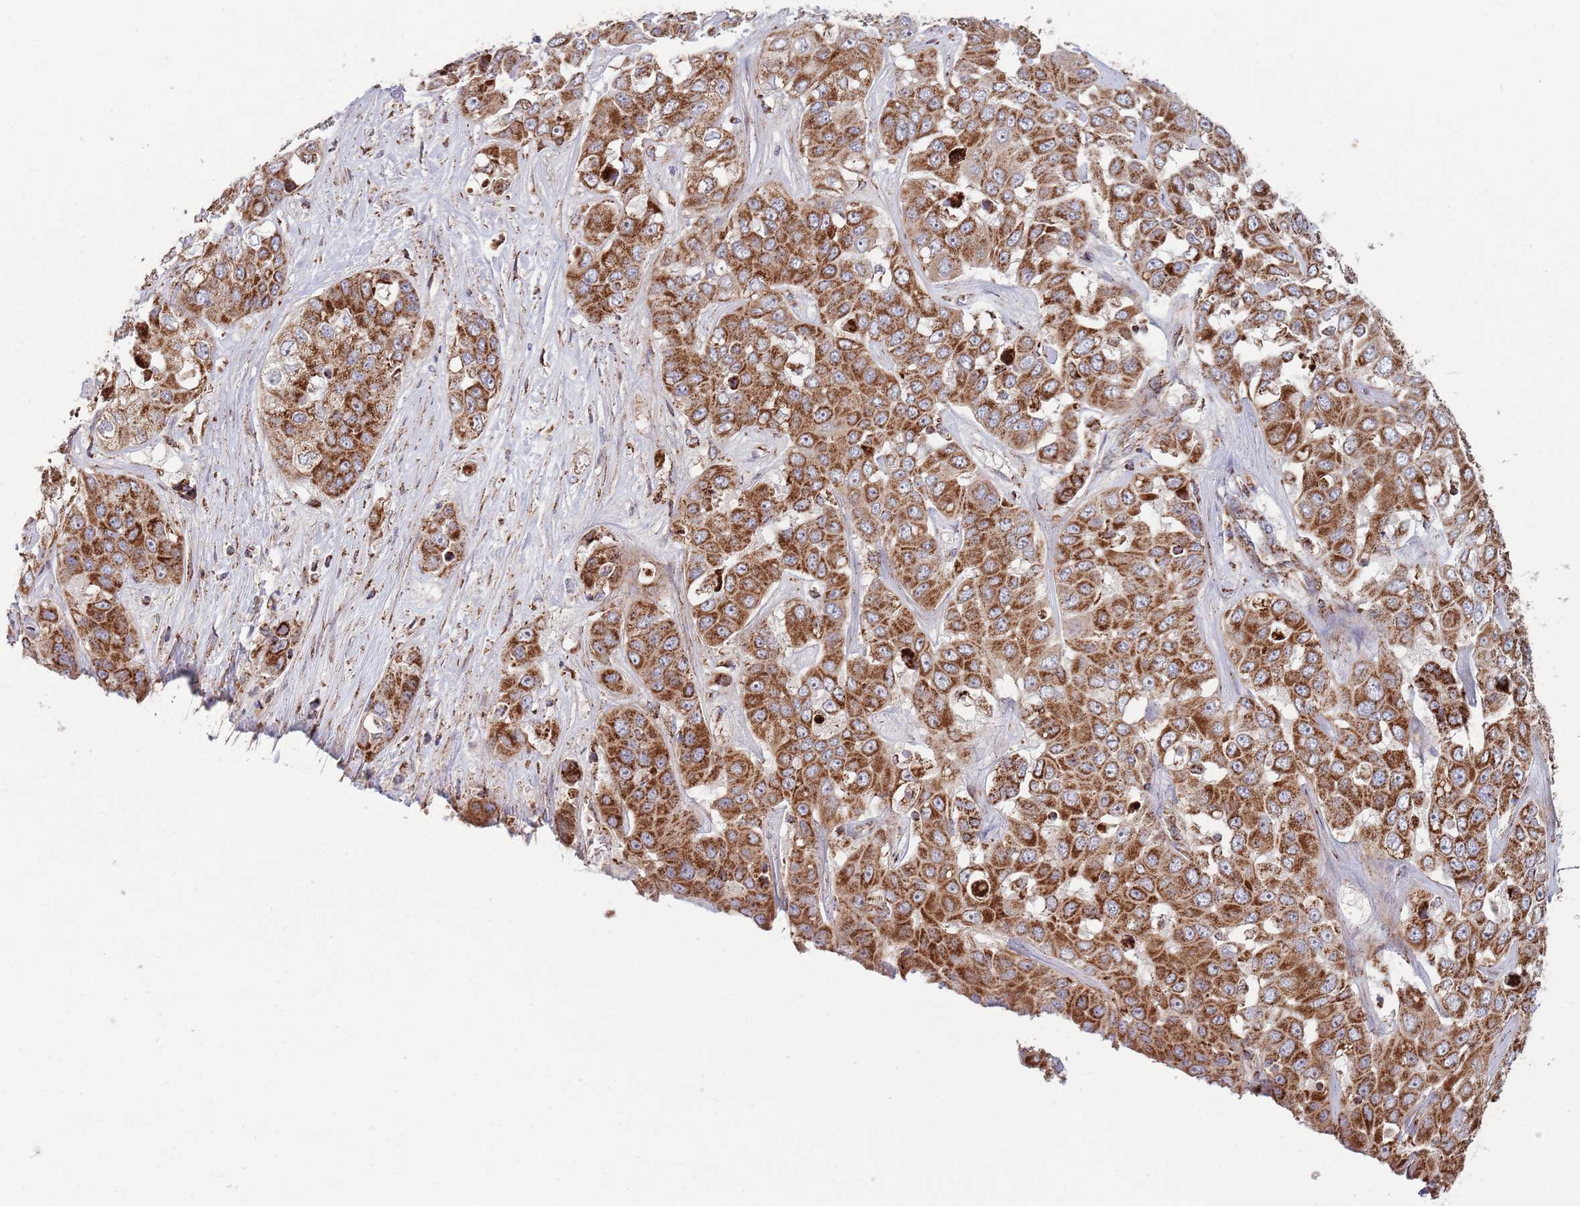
{"staining": {"intensity": "moderate", "quantity": ">75%", "location": "cytoplasmic/membranous"}, "tissue": "liver cancer", "cell_type": "Tumor cells", "image_type": "cancer", "snomed": [{"axis": "morphology", "description": "Cholangiocarcinoma"}, {"axis": "topography", "description": "Liver"}], "caption": "This is a histology image of immunohistochemistry staining of liver cancer (cholangiocarcinoma), which shows moderate positivity in the cytoplasmic/membranous of tumor cells.", "gene": "ATP5PD", "patient": {"sex": "female", "age": 52}}